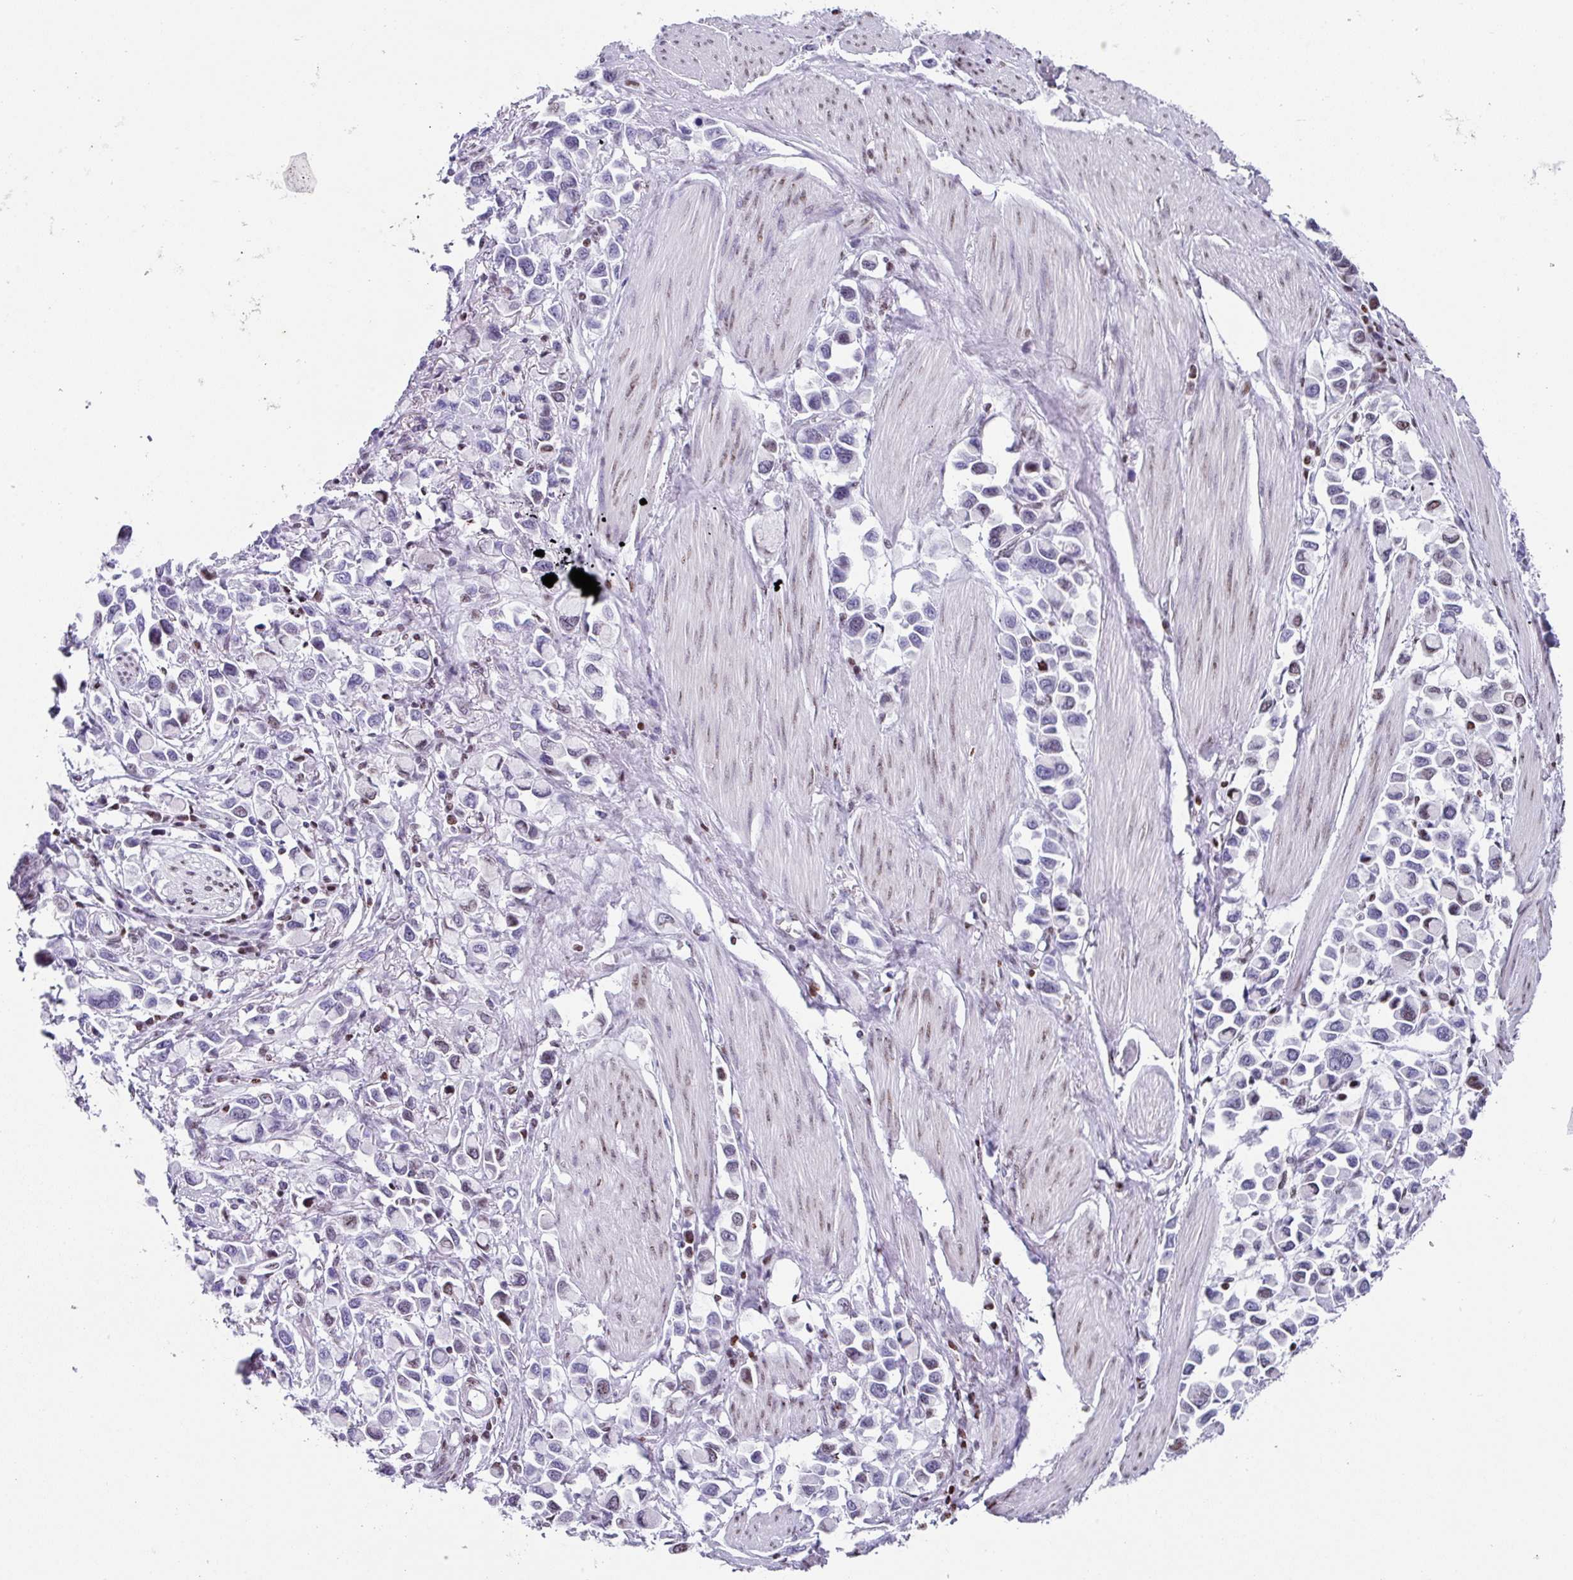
{"staining": {"intensity": "weak", "quantity": "<25%", "location": "nuclear"}, "tissue": "stomach cancer", "cell_type": "Tumor cells", "image_type": "cancer", "snomed": [{"axis": "morphology", "description": "Adenocarcinoma, NOS"}, {"axis": "topography", "description": "Stomach"}], "caption": "This is an IHC histopathology image of human adenocarcinoma (stomach). There is no expression in tumor cells.", "gene": "TCF3", "patient": {"sex": "female", "age": 81}}